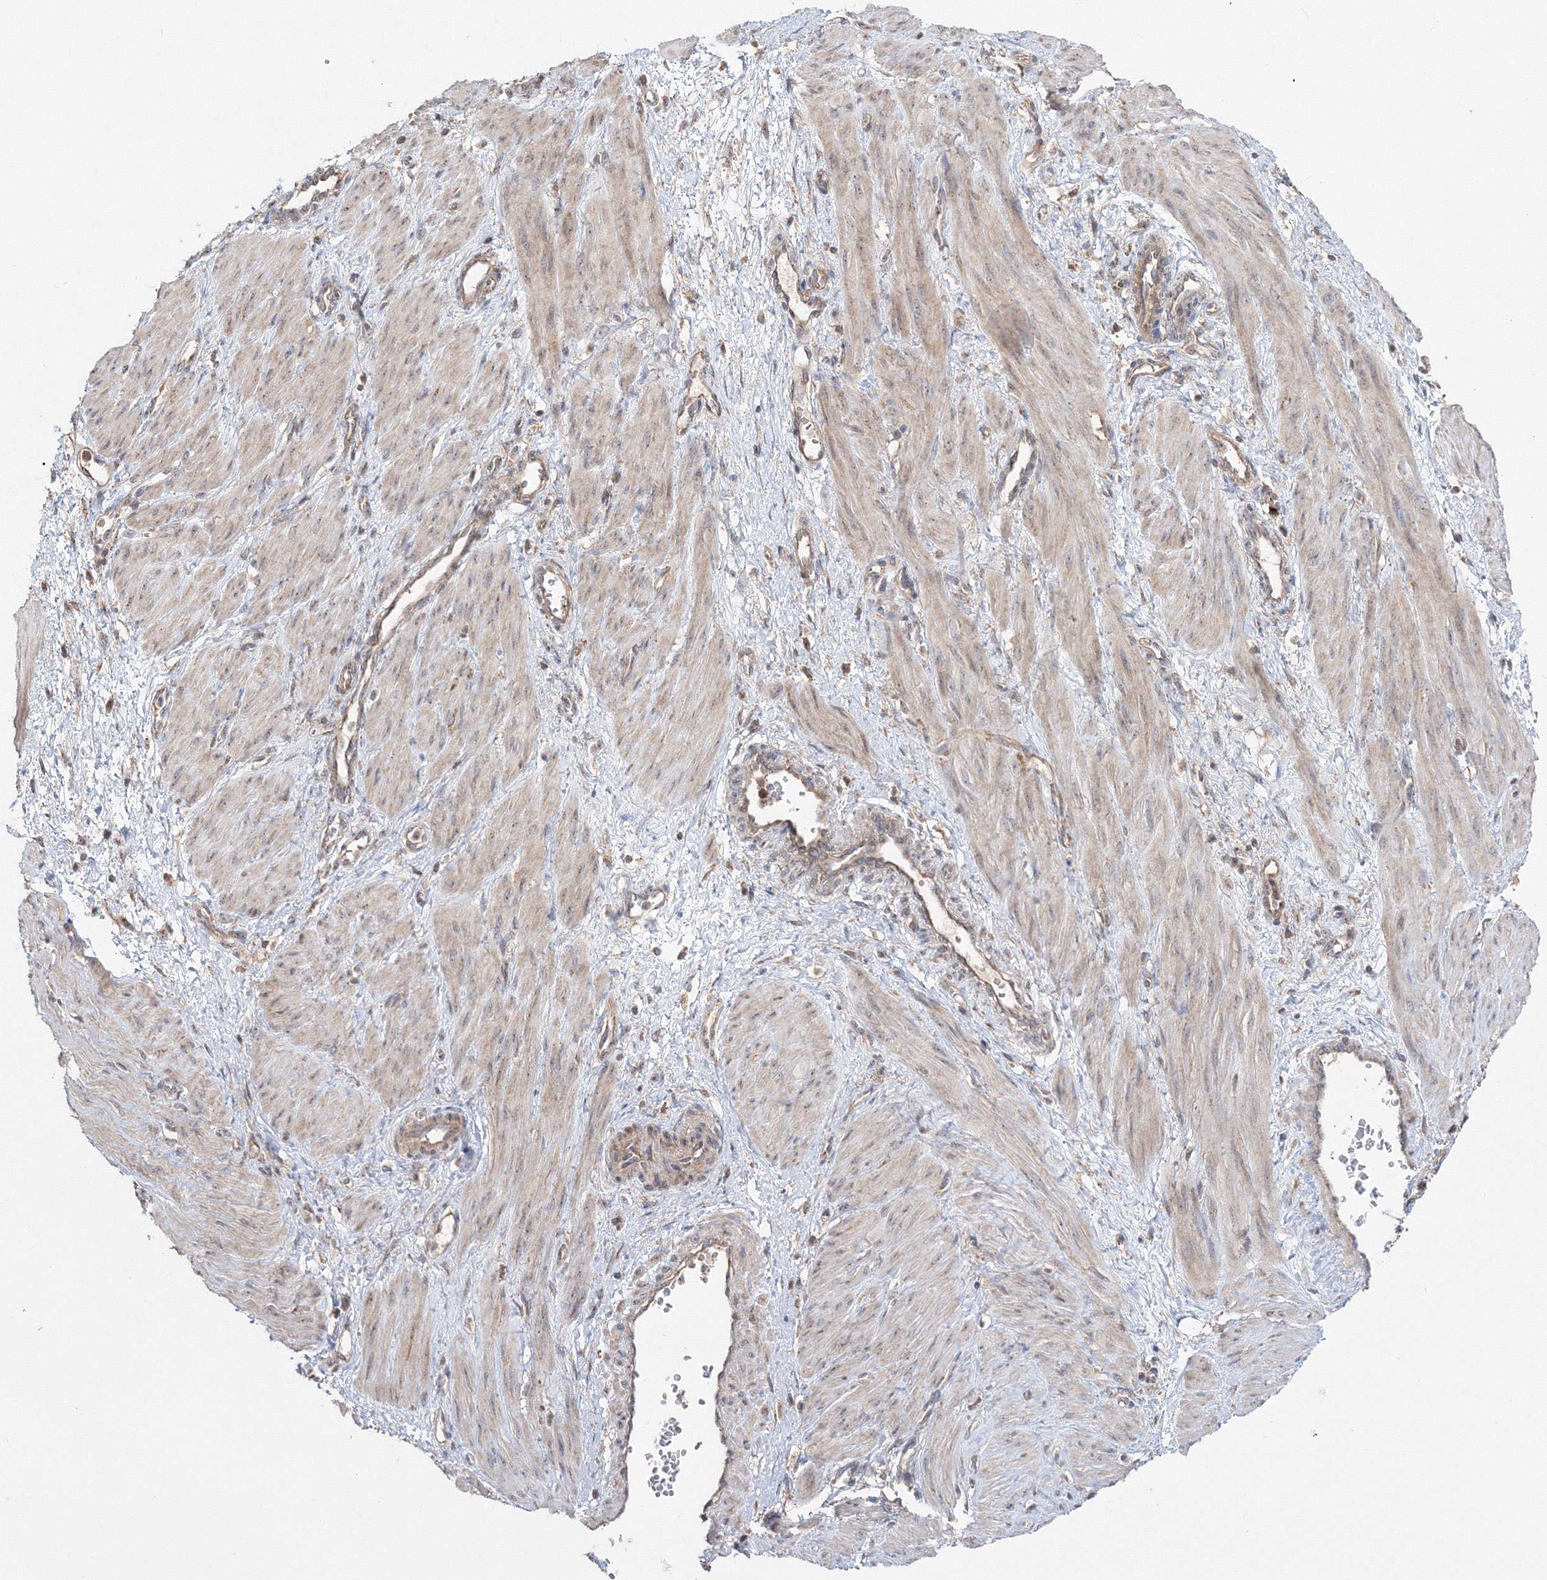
{"staining": {"intensity": "weak", "quantity": "25%-75%", "location": "cytoplasmic/membranous,nuclear"}, "tissue": "smooth muscle", "cell_type": "Smooth muscle cells", "image_type": "normal", "snomed": [{"axis": "morphology", "description": "Normal tissue, NOS"}, {"axis": "topography", "description": "Endometrium"}], "caption": "Protein positivity by IHC demonstrates weak cytoplasmic/membranous,nuclear positivity in approximately 25%-75% of smooth muscle cells in unremarkable smooth muscle. (Stains: DAB in brown, nuclei in blue, Microscopy: brightfield microscopy at high magnification).", "gene": "PEX13", "patient": {"sex": "female", "age": 33}}